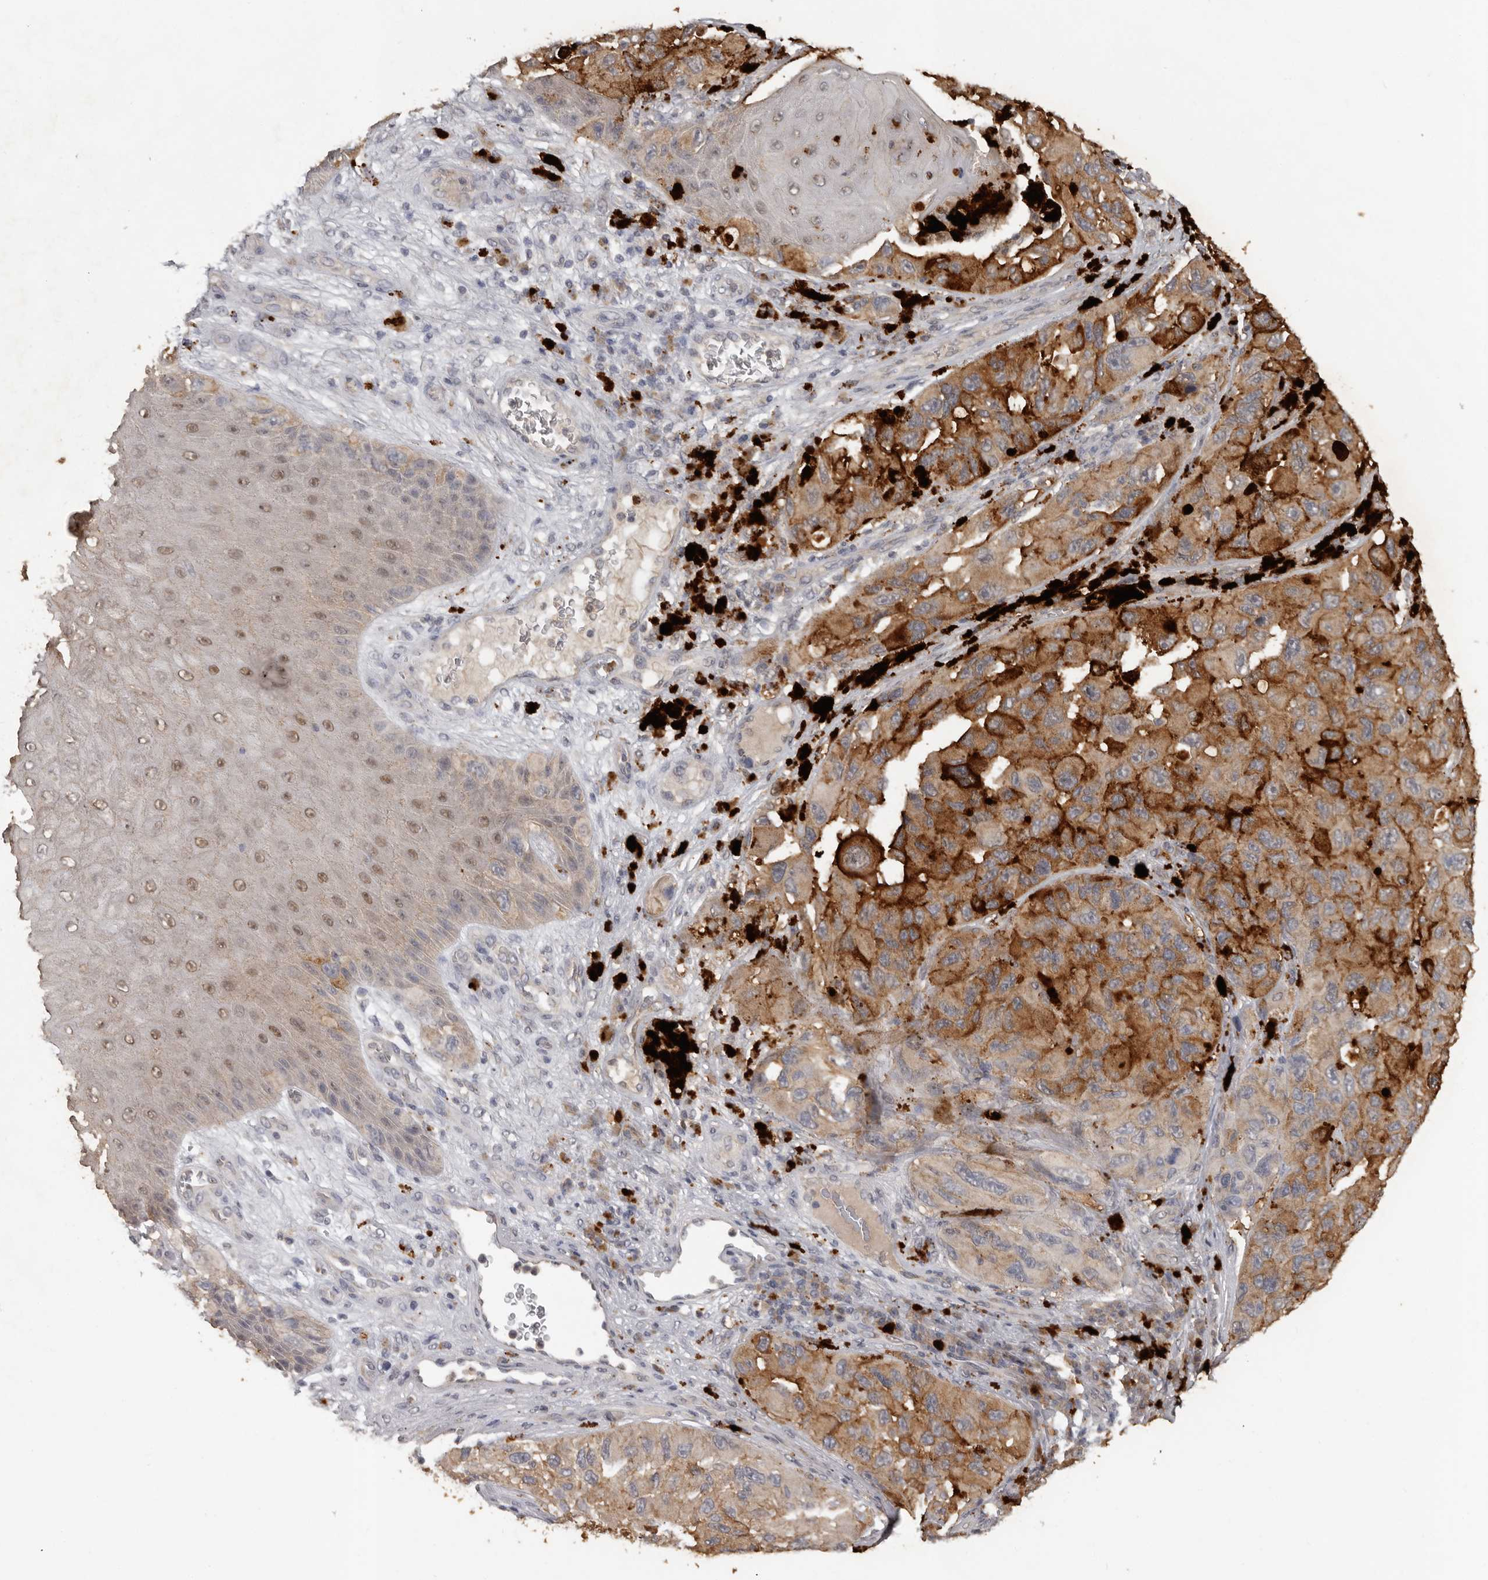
{"staining": {"intensity": "moderate", "quantity": "25%-75%", "location": "cytoplasmic/membranous"}, "tissue": "melanoma", "cell_type": "Tumor cells", "image_type": "cancer", "snomed": [{"axis": "morphology", "description": "Malignant melanoma, NOS"}, {"axis": "topography", "description": "Skin"}], "caption": "DAB immunohistochemical staining of human melanoma exhibits moderate cytoplasmic/membranous protein staining in approximately 25%-75% of tumor cells.", "gene": "MTF1", "patient": {"sex": "female", "age": 73}}